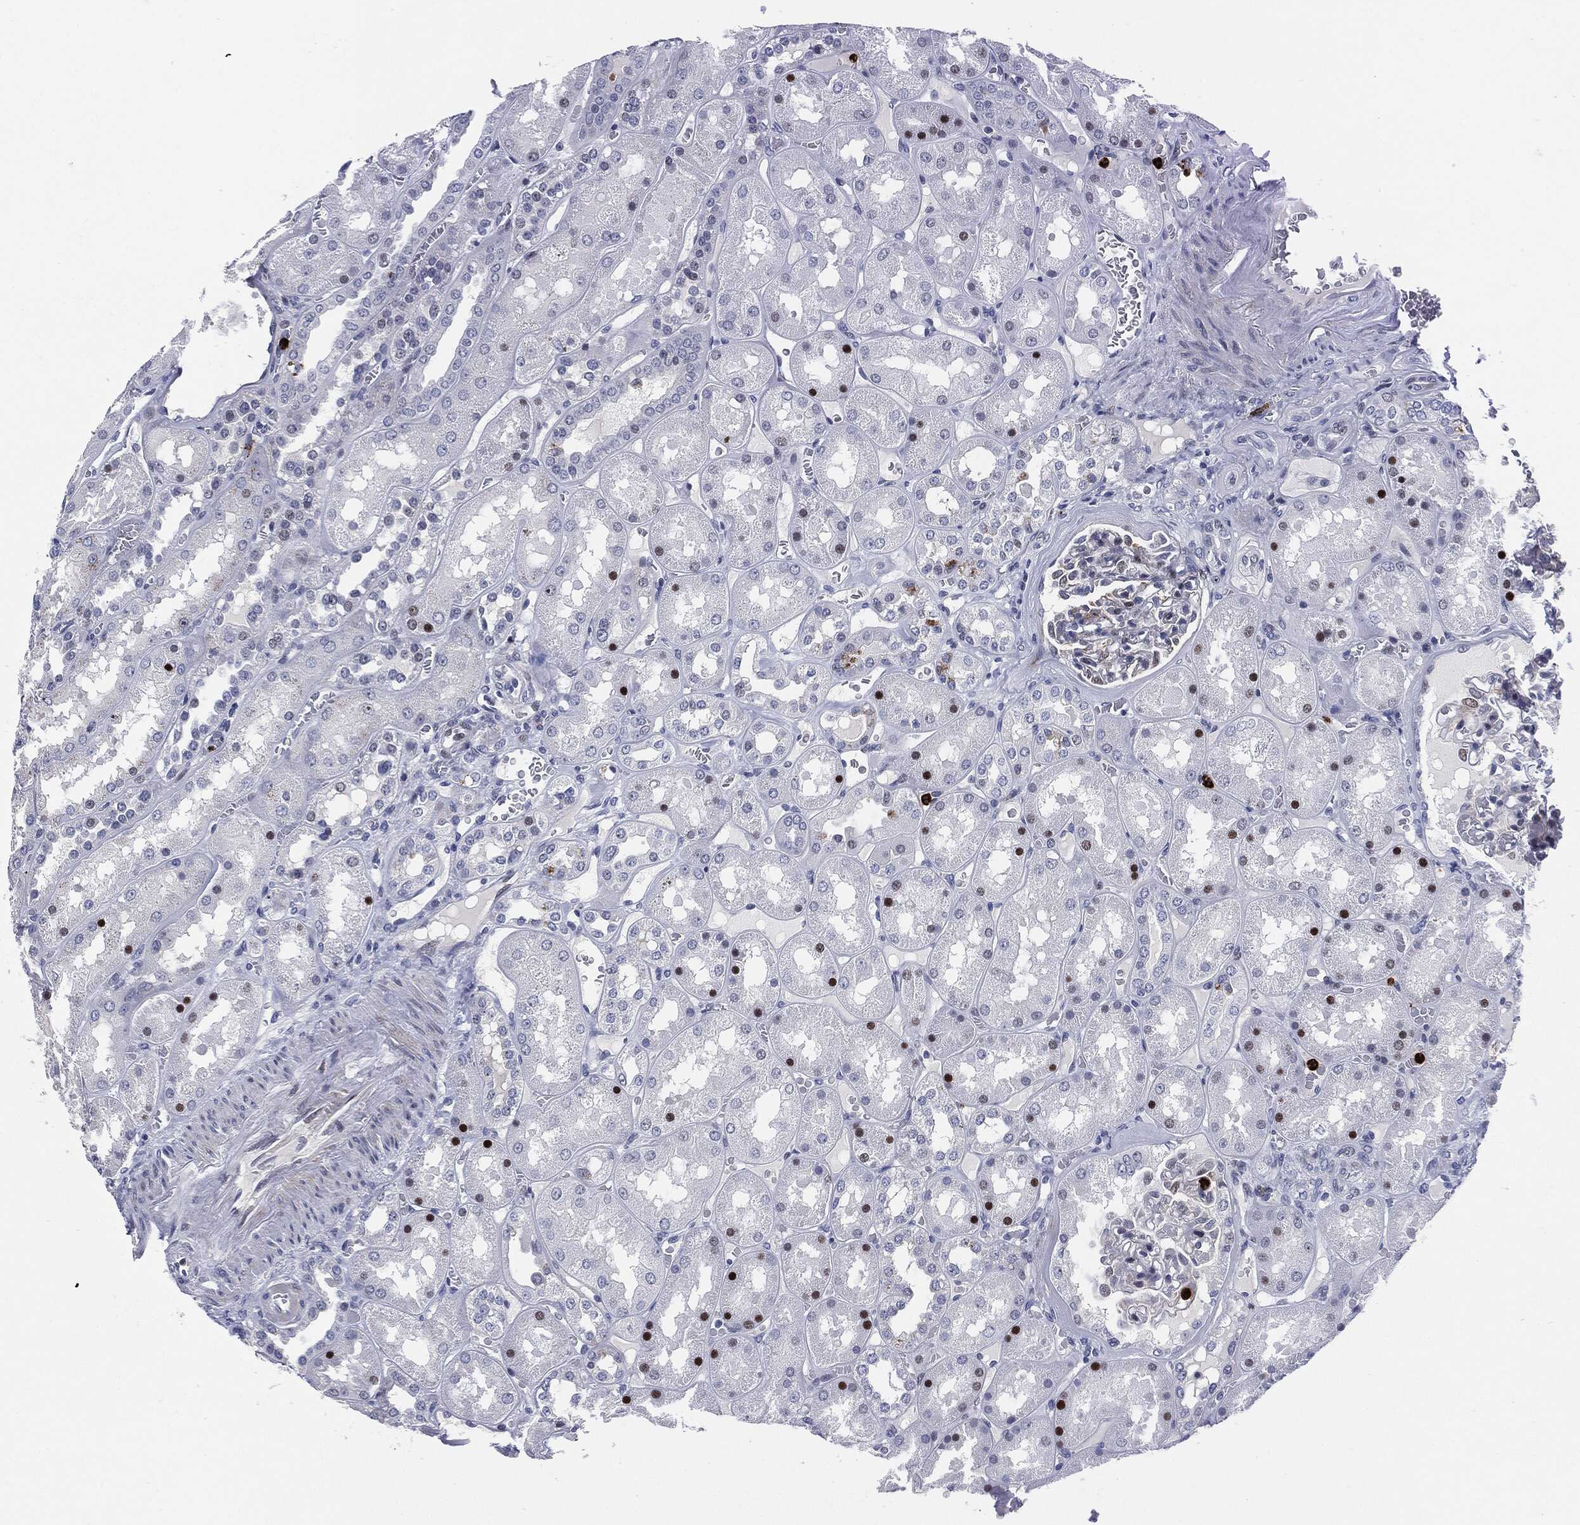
{"staining": {"intensity": "strong", "quantity": "<25%", "location": "cytoplasmic/membranous,nuclear"}, "tissue": "kidney", "cell_type": "Cells in glomeruli", "image_type": "normal", "snomed": [{"axis": "morphology", "description": "Normal tissue, NOS"}, {"axis": "topography", "description": "Kidney"}], "caption": "Kidney stained for a protein reveals strong cytoplasmic/membranous,nuclear positivity in cells in glomeruli. The protein is stained brown, and the nuclei are stained in blue (DAB IHC with brightfield microscopy, high magnification).", "gene": "MPO", "patient": {"sex": "male", "age": 73}}